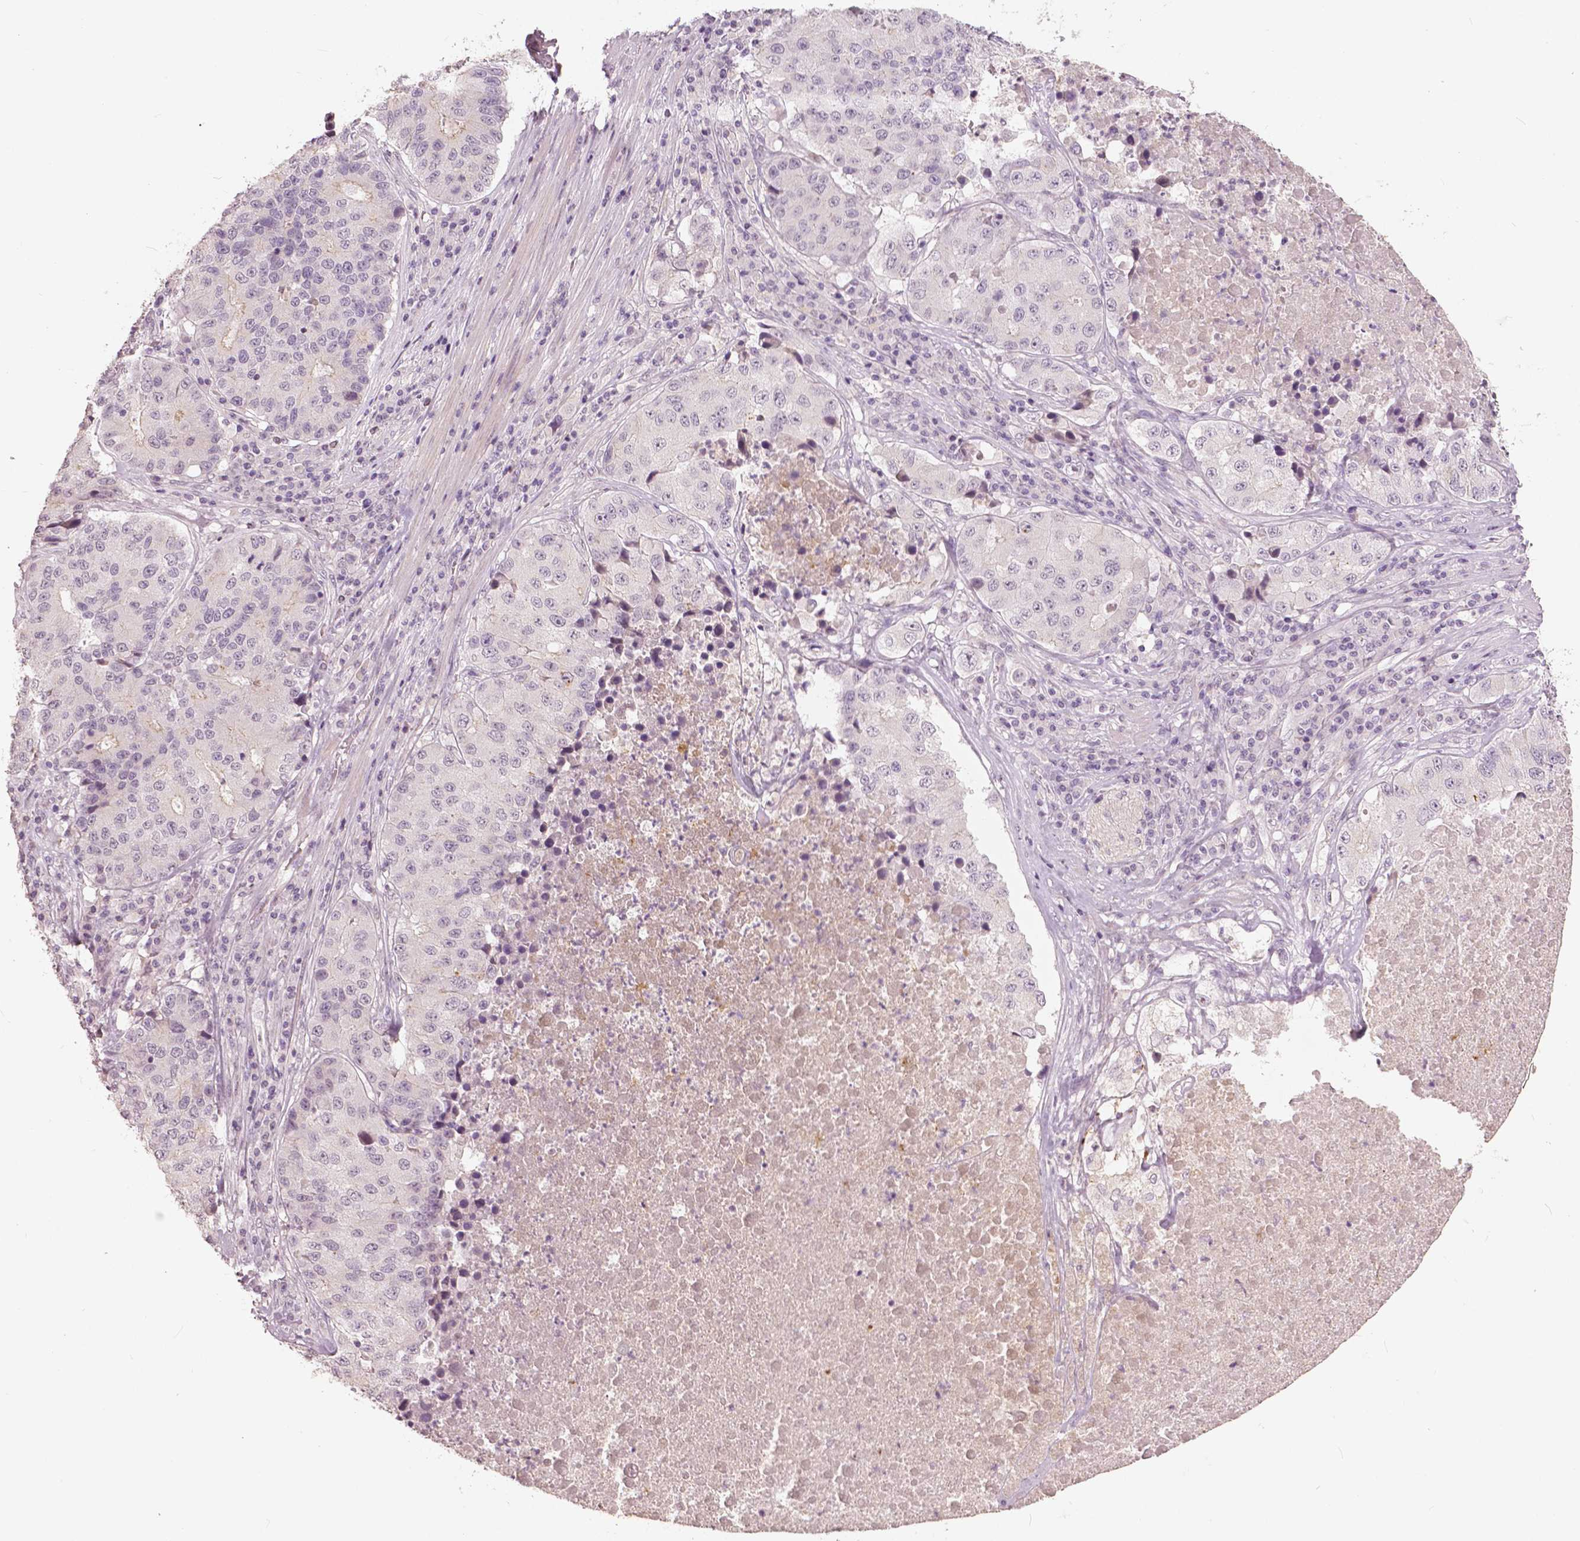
{"staining": {"intensity": "negative", "quantity": "none", "location": "none"}, "tissue": "stomach cancer", "cell_type": "Tumor cells", "image_type": "cancer", "snomed": [{"axis": "morphology", "description": "Adenocarcinoma, NOS"}, {"axis": "topography", "description": "Stomach"}], "caption": "A histopathology image of stomach cancer (adenocarcinoma) stained for a protein shows no brown staining in tumor cells.", "gene": "NANOG", "patient": {"sex": "male", "age": 71}}